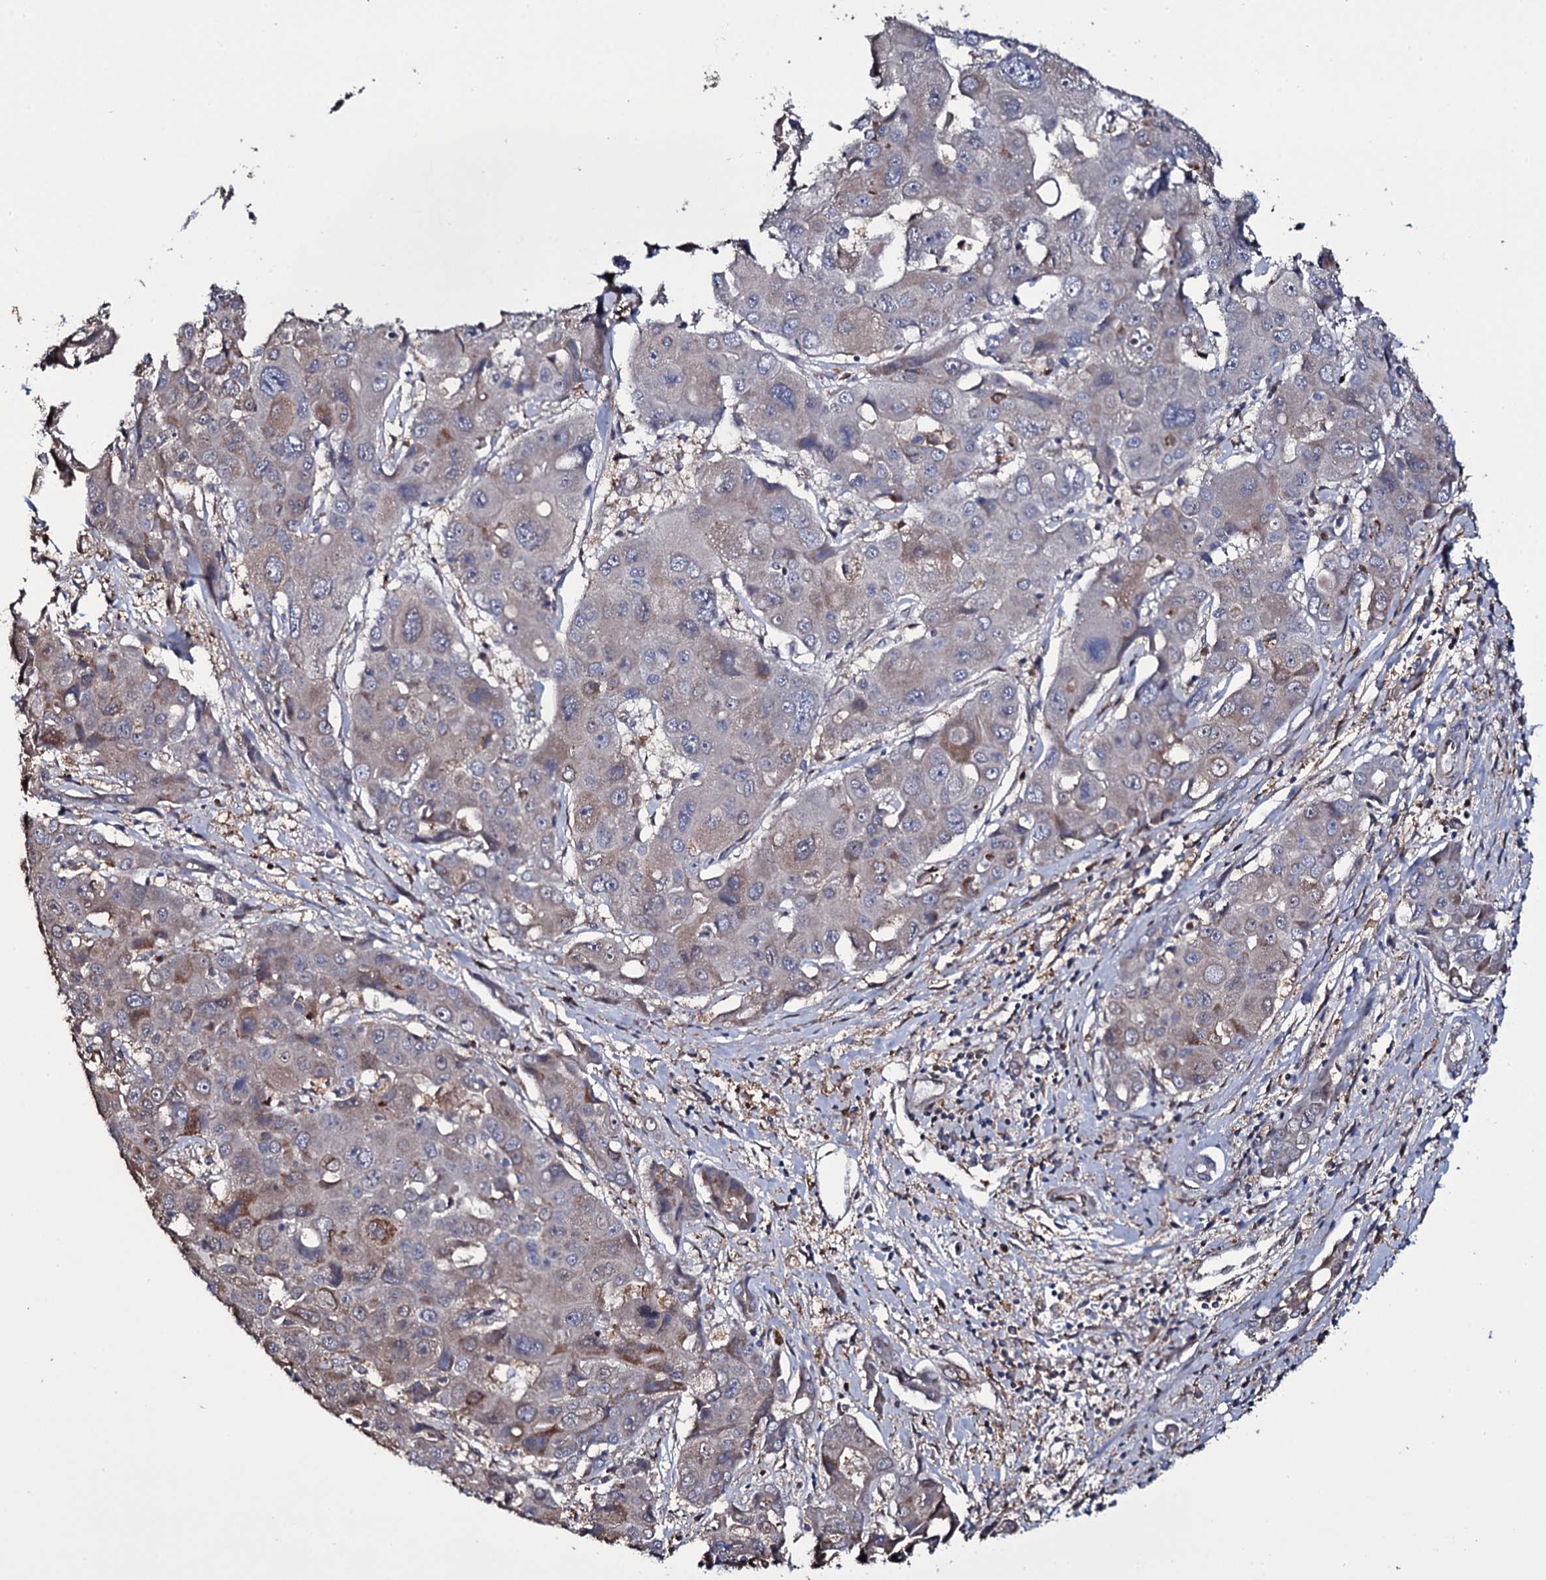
{"staining": {"intensity": "moderate", "quantity": "<25%", "location": "cytoplasmic/membranous"}, "tissue": "liver cancer", "cell_type": "Tumor cells", "image_type": "cancer", "snomed": [{"axis": "morphology", "description": "Cholangiocarcinoma"}, {"axis": "topography", "description": "Liver"}], "caption": "DAB (3,3'-diaminobenzidine) immunohistochemical staining of liver cholangiocarcinoma displays moderate cytoplasmic/membranous protein expression in about <25% of tumor cells.", "gene": "TTC23", "patient": {"sex": "male", "age": 67}}